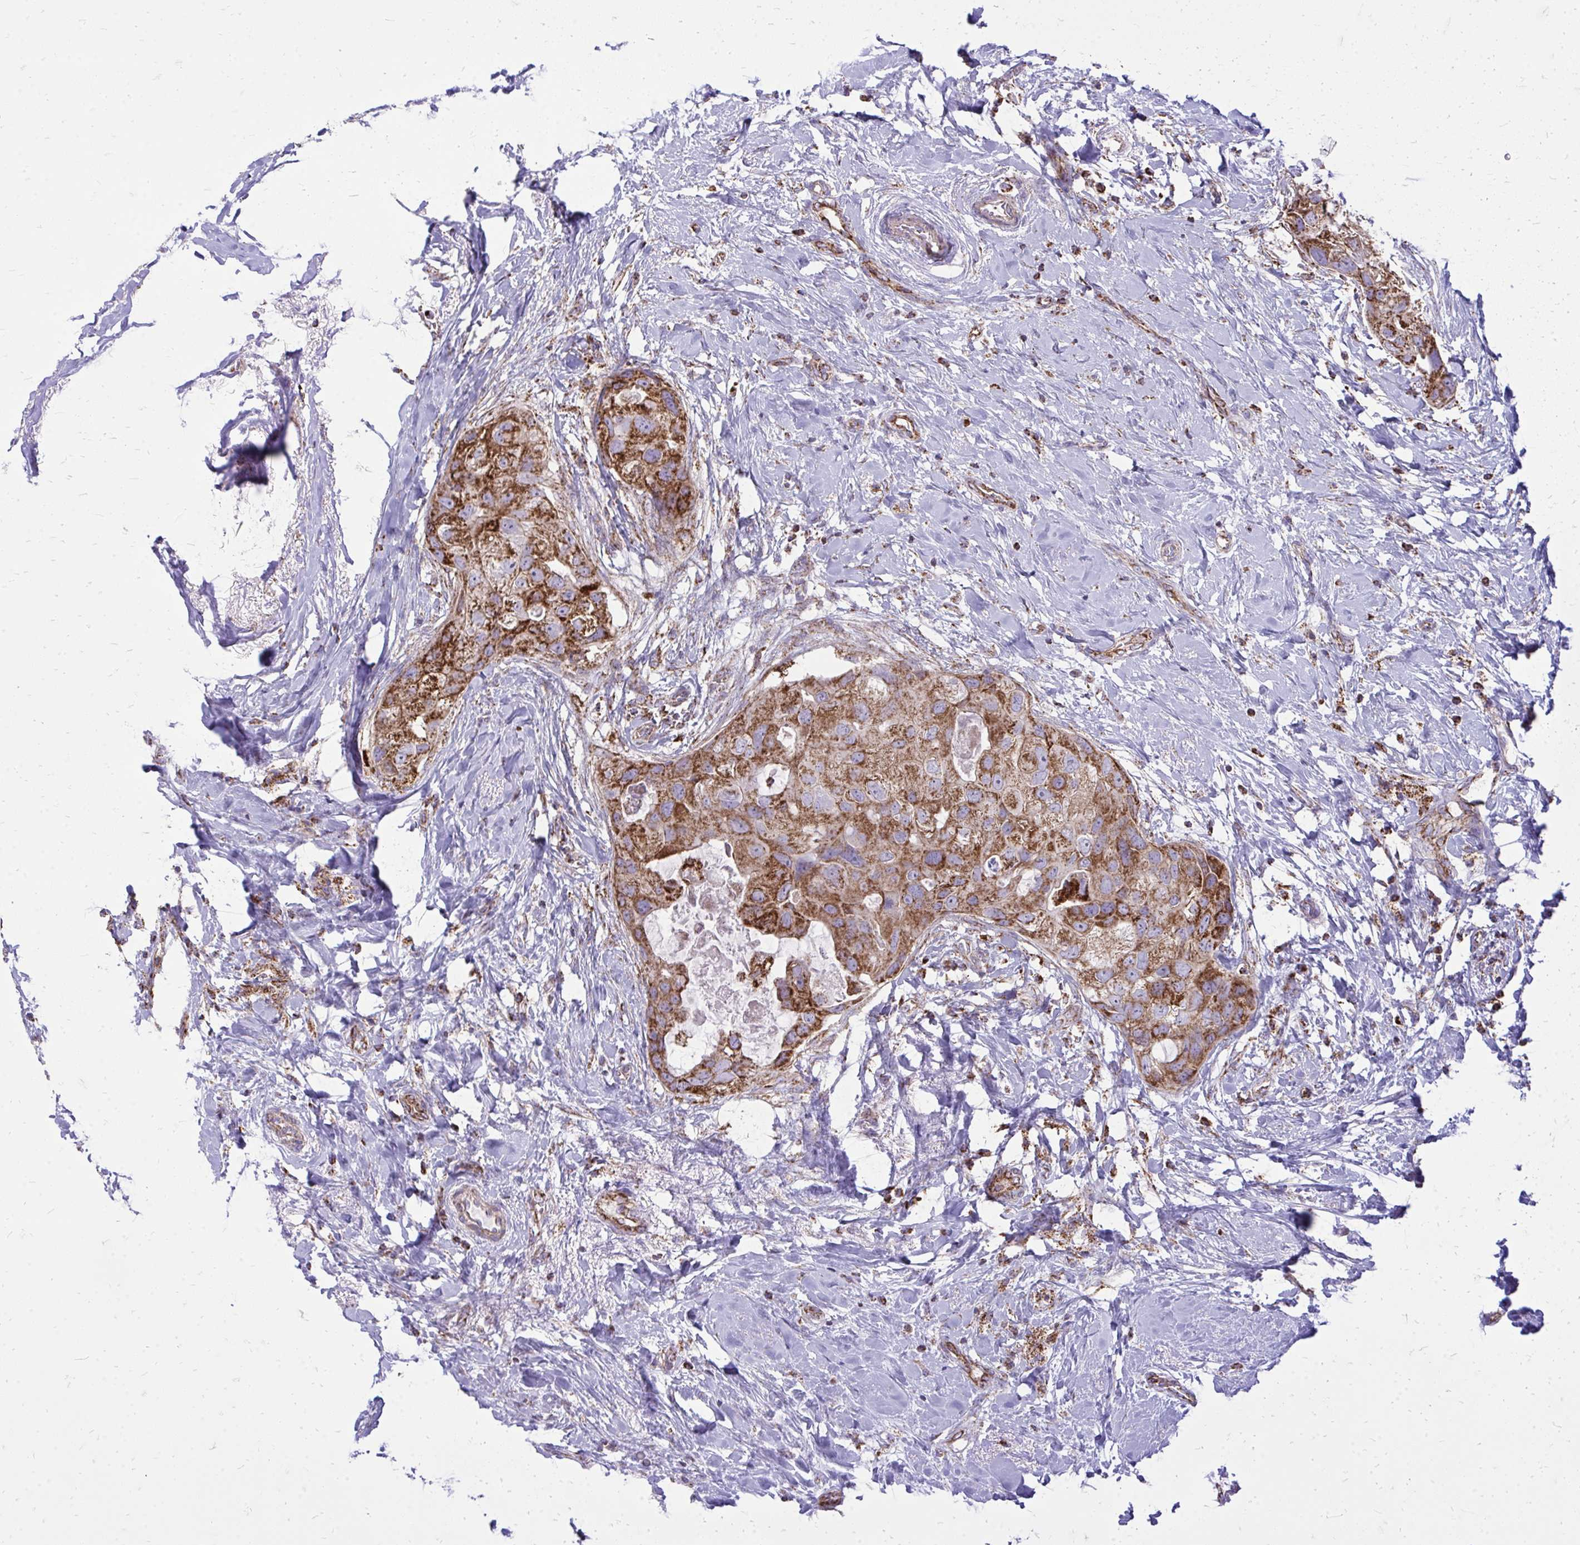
{"staining": {"intensity": "strong", "quantity": ">75%", "location": "cytoplasmic/membranous"}, "tissue": "breast cancer", "cell_type": "Tumor cells", "image_type": "cancer", "snomed": [{"axis": "morphology", "description": "Duct carcinoma"}, {"axis": "topography", "description": "Breast"}], "caption": "Human breast infiltrating ductal carcinoma stained with a brown dye reveals strong cytoplasmic/membranous positive expression in about >75% of tumor cells.", "gene": "SPTBN2", "patient": {"sex": "female", "age": 43}}